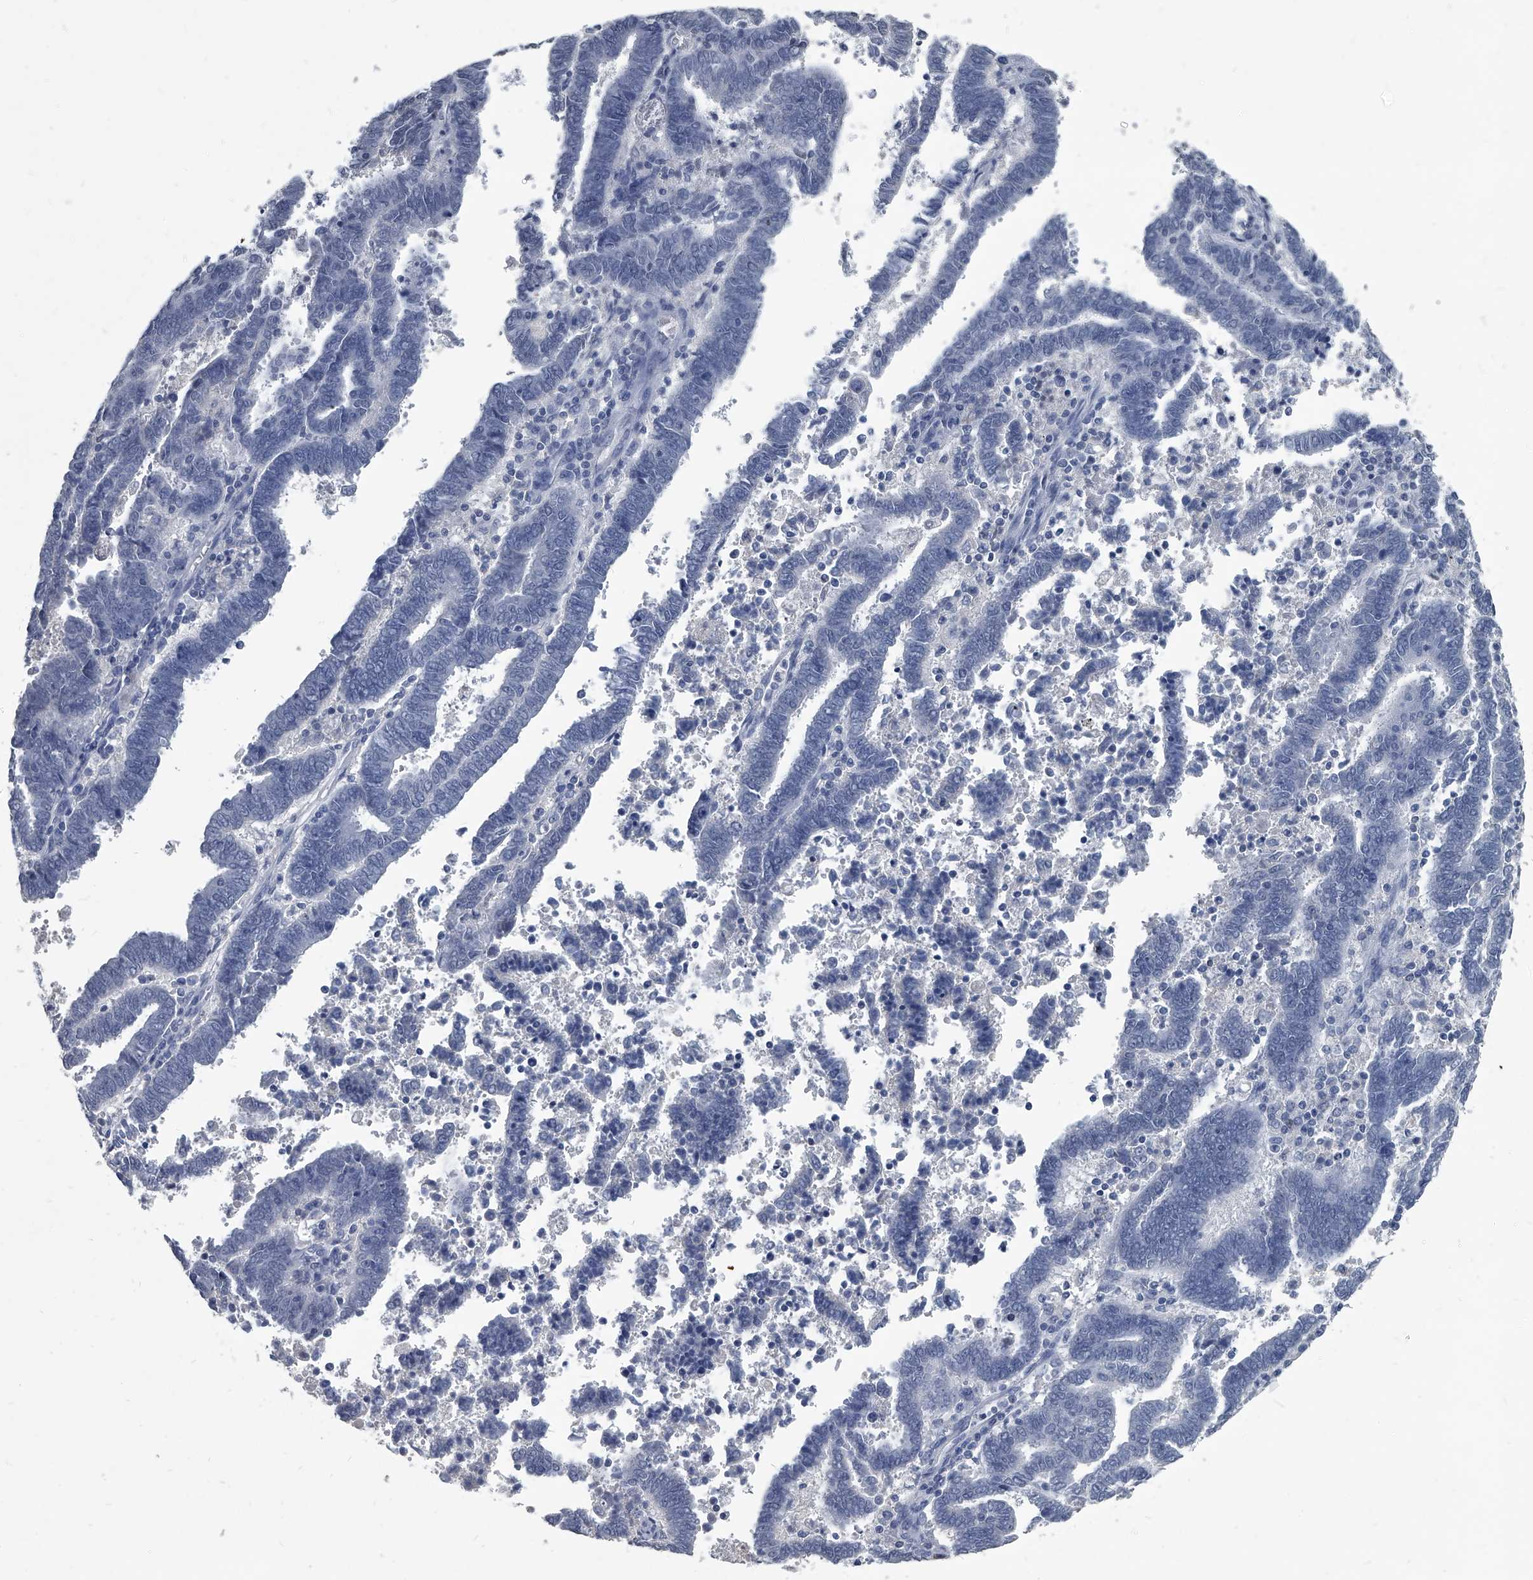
{"staining": {"intensity": "negative", "quantity": "none", "location": "none"}, "tissue": "endometrial cancer", "cell_type": "Tumor cells", "image_type": "cancer", "snomed": [{"axis": "morphology", "description": "Adenocarcinoma, NOS"}, {"axis": "topography", "description": "Uterus"}], "caption": "Tumor cells are negative for protein expression in human endometrial adenocarcinoma. The staining is performed using DAB brown chromogen with nuclei counter-stained in using hematoxylin.", "gene": "BCAS1", "patient": {"sex": "female", "age": 83}}